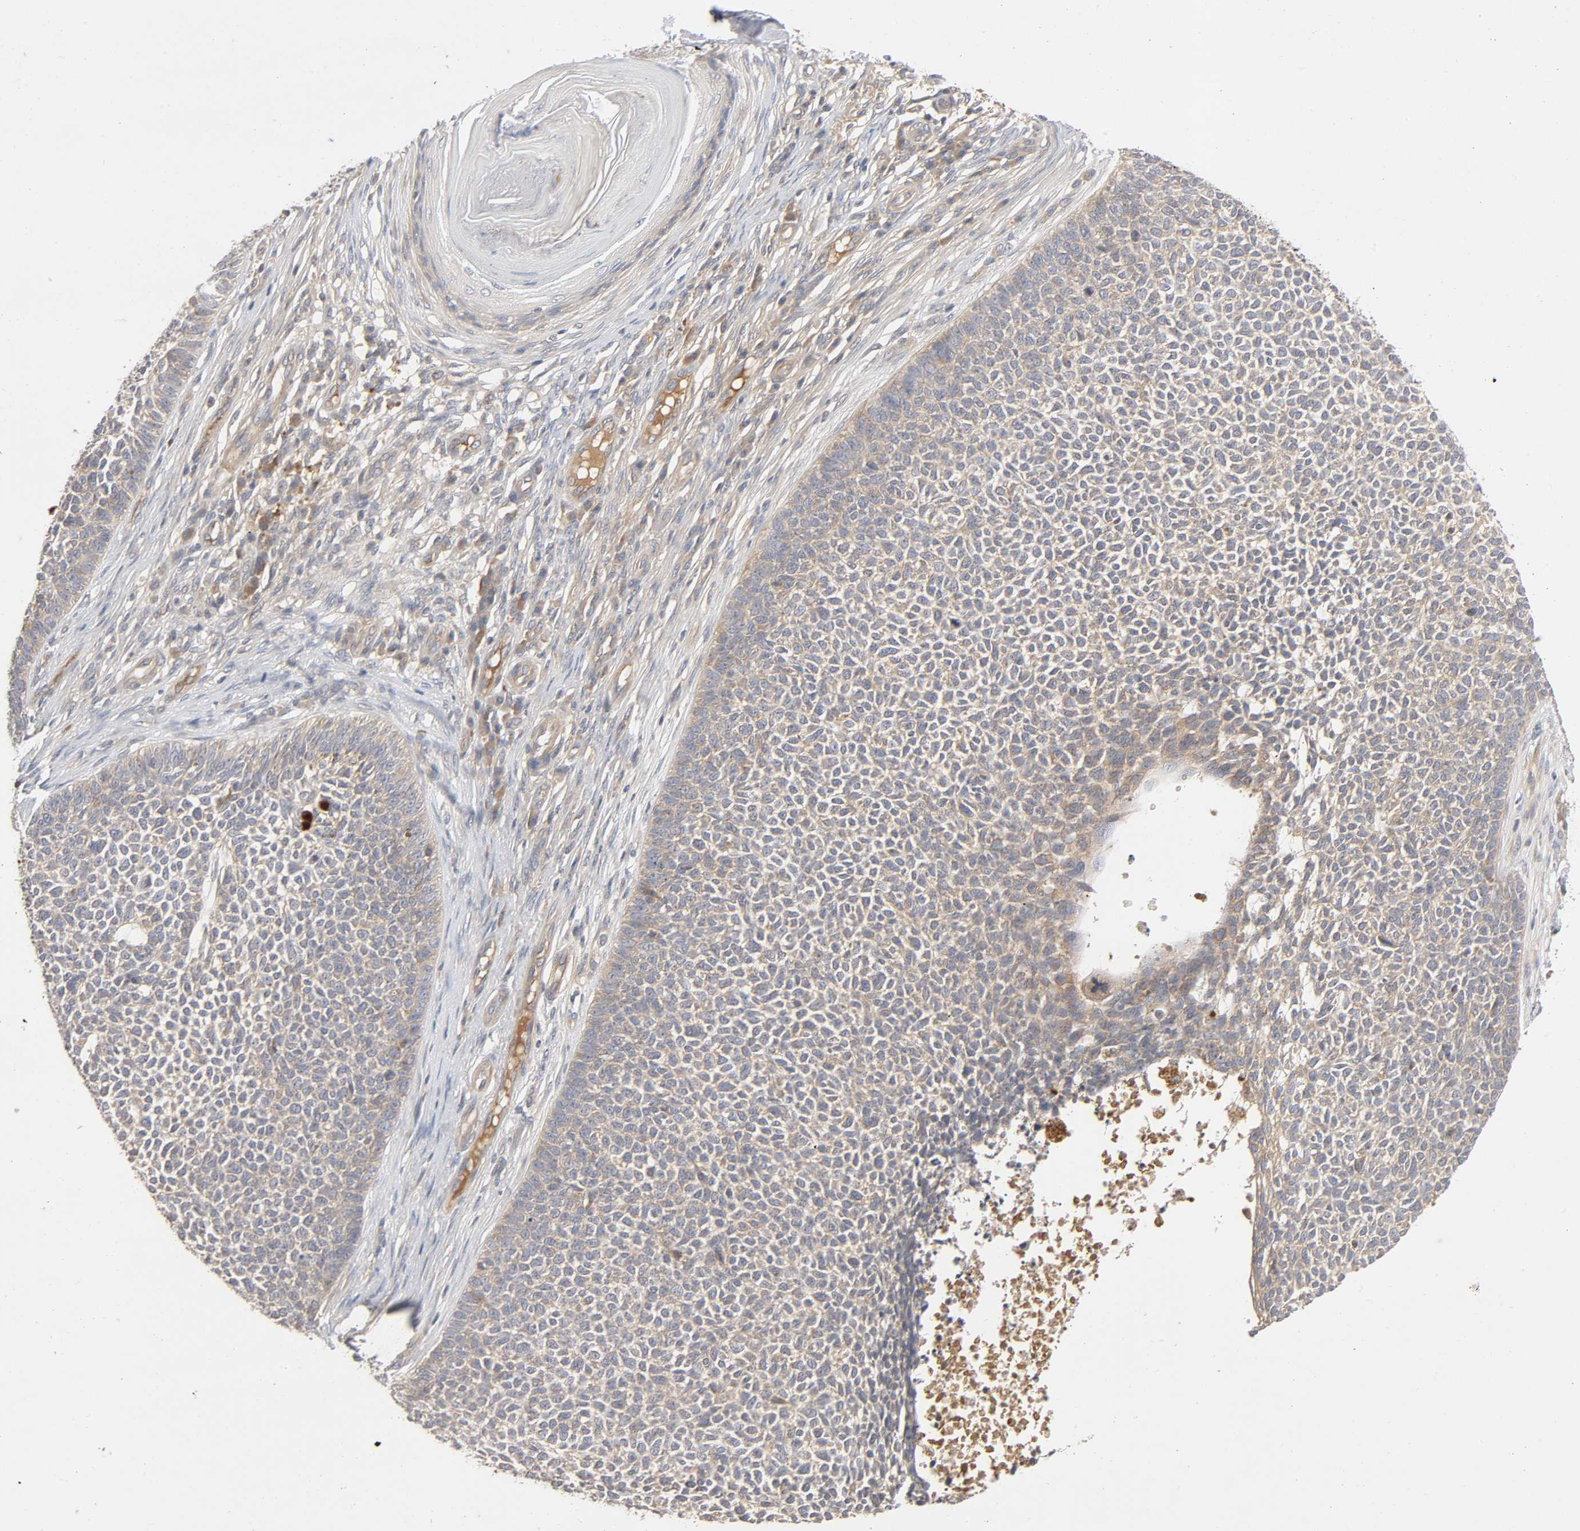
{"staining": {"intensity": "weak", "quantity": "25%-75%", "location": "cytoplasmic/membranous"}, "tissue": "skin cancer", "cell_type": "Tumor cells", "image_type": "cancer", "snomed": [{"axis": "morphology", "description": "Basal cell carcinoma"}, {"axis": "topography", "description": "Skin"}], "caption": "A brown stain shows weak cytoplasmic/membranous staining of a protein in human skin cancer tumor cells.", "gene": "CPB2", "patient": {"sex": "female", "age": 84}}